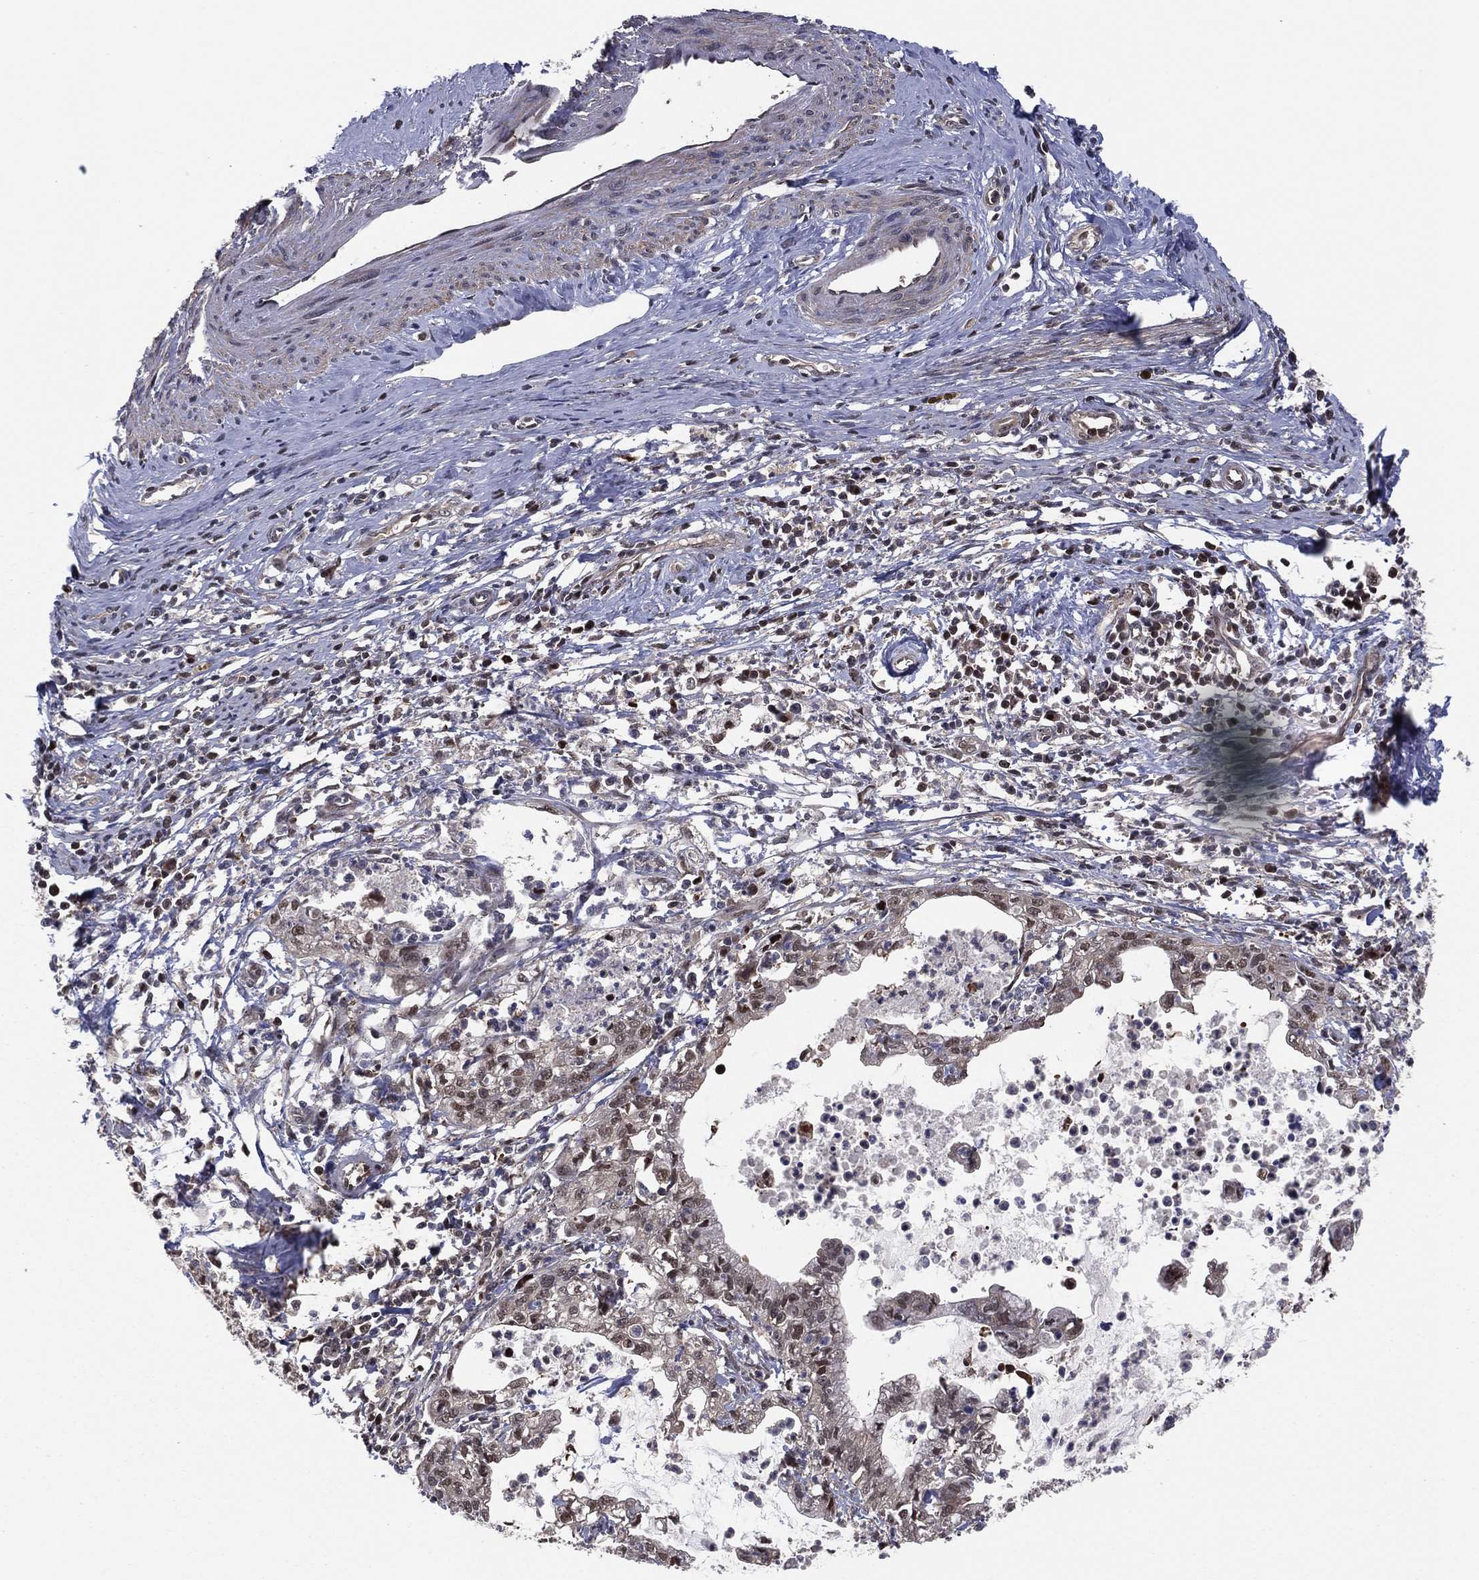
{"staining": {"intensity": "moderate", "quantity": "<25%", "location": "cytoplasmic/membranous,nuclear"}, "tissue": "cervical cancer", "cell_type": "Tumor cells", "image_type": "cancer", "snomed": [{"axis": "morphology", "description": "Normal tissue, NOS"}, {"axis": "morphology", "description": "Adenocarcinoma, NOS"}, {"axis": "topography", "description": "Cervix"}], "caption": "The image displays a brown stain indicating the presence of a protein in the cytoplasmic/membranous and nuclear of tumor cells in cervical cancer.", "gene": "ICOSLG", "patient": {"sex": "female", "age": 38}}